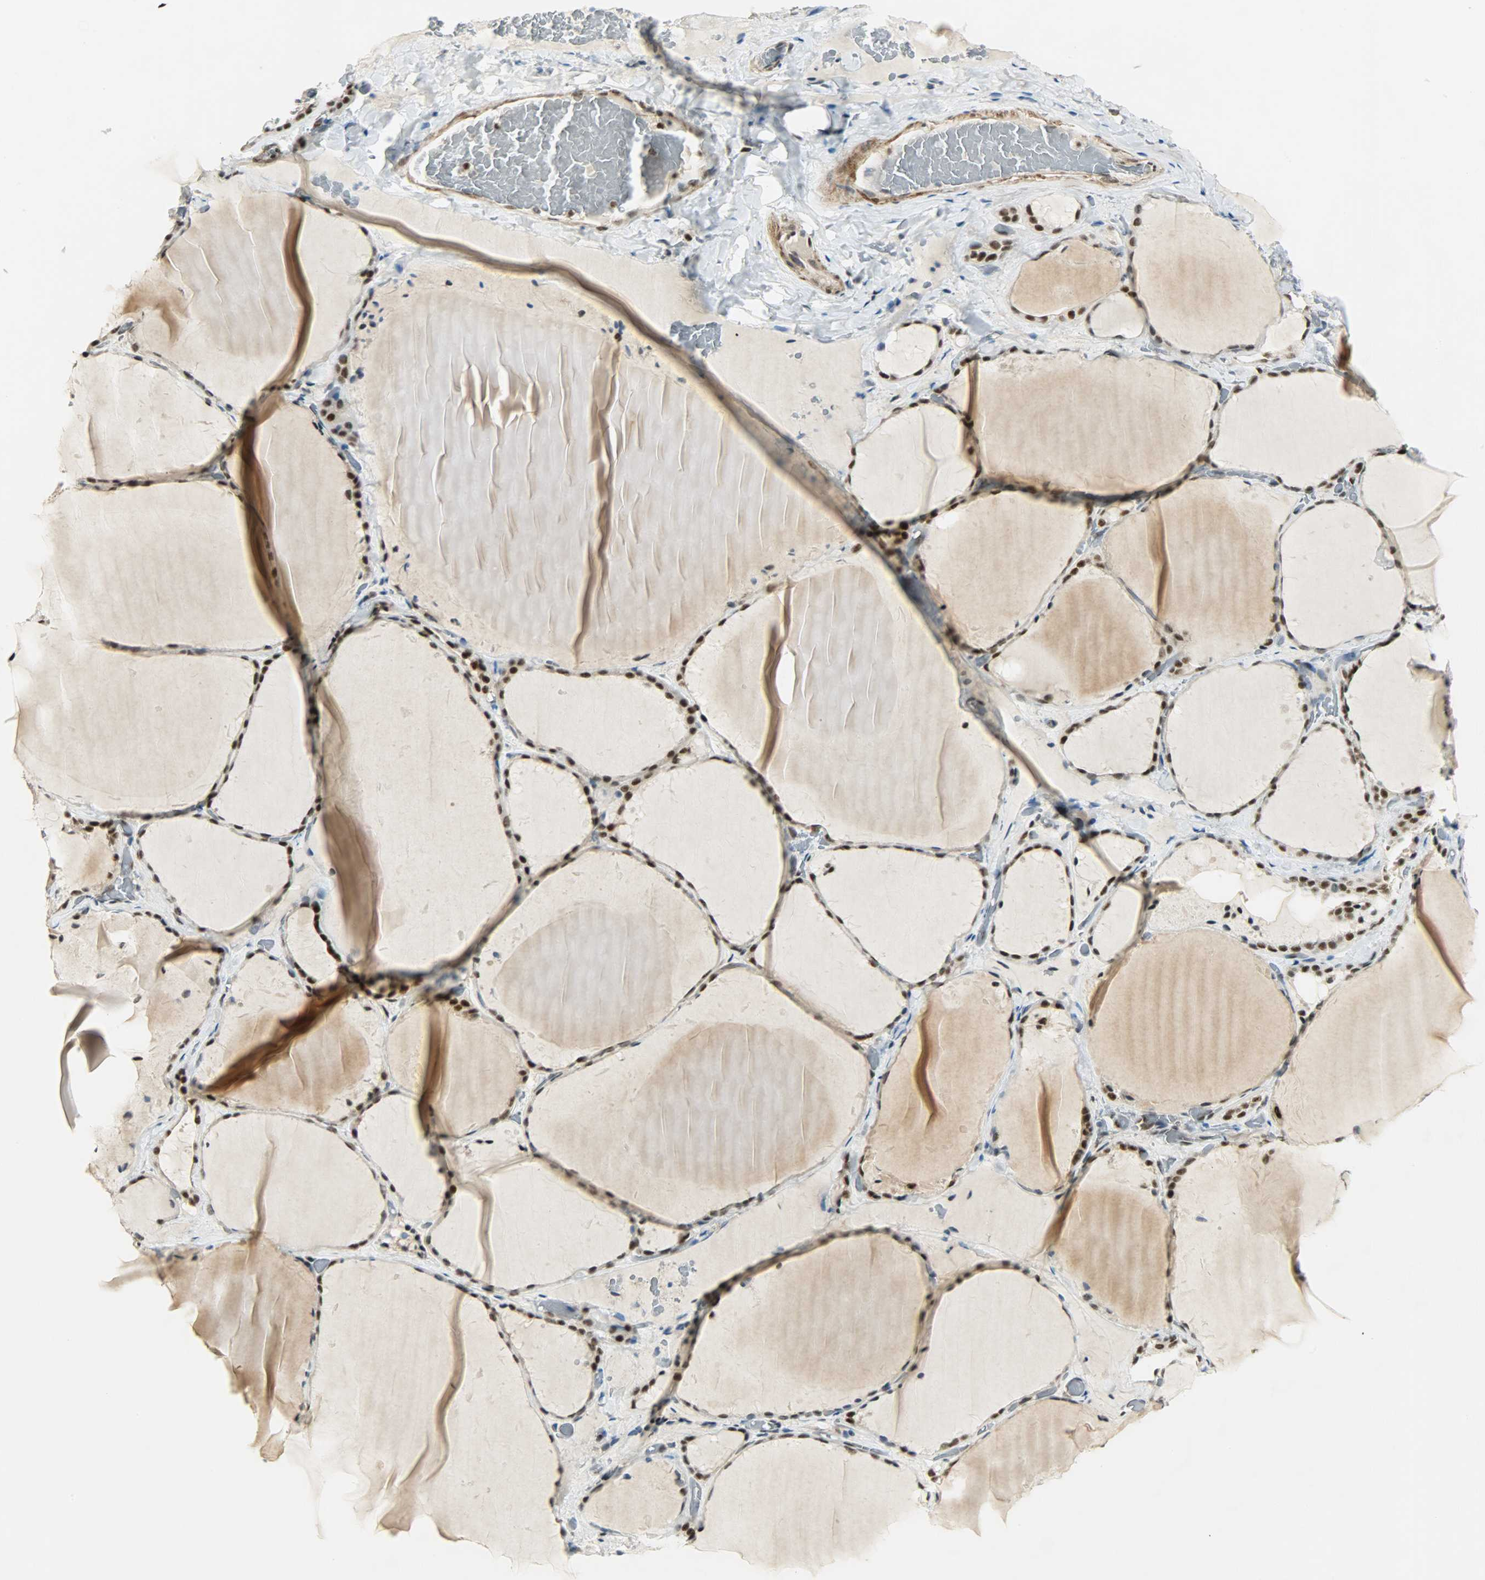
{"staining": {"intensity": "strong", "quantity": ">75%", "location": "nuclear"}, "tissue": "thyroid gland", "cell_type": "Glandular cells", "image_type": "normal", "snomed": [{"axis": "morphology", "description": "Normal tissue, NOS"}, {"axis": "topography", "description": "Thyroid gland"}], "caption": "Immunohistochemistry photomicrograph of unremarkable human thyroid gland stained for a protein (brown), which displays high levels of strong nuclear positivity in about >75% of glandular cells.", "gene": "SUGP1", "patient": {"sex": "female", "age": 22}}